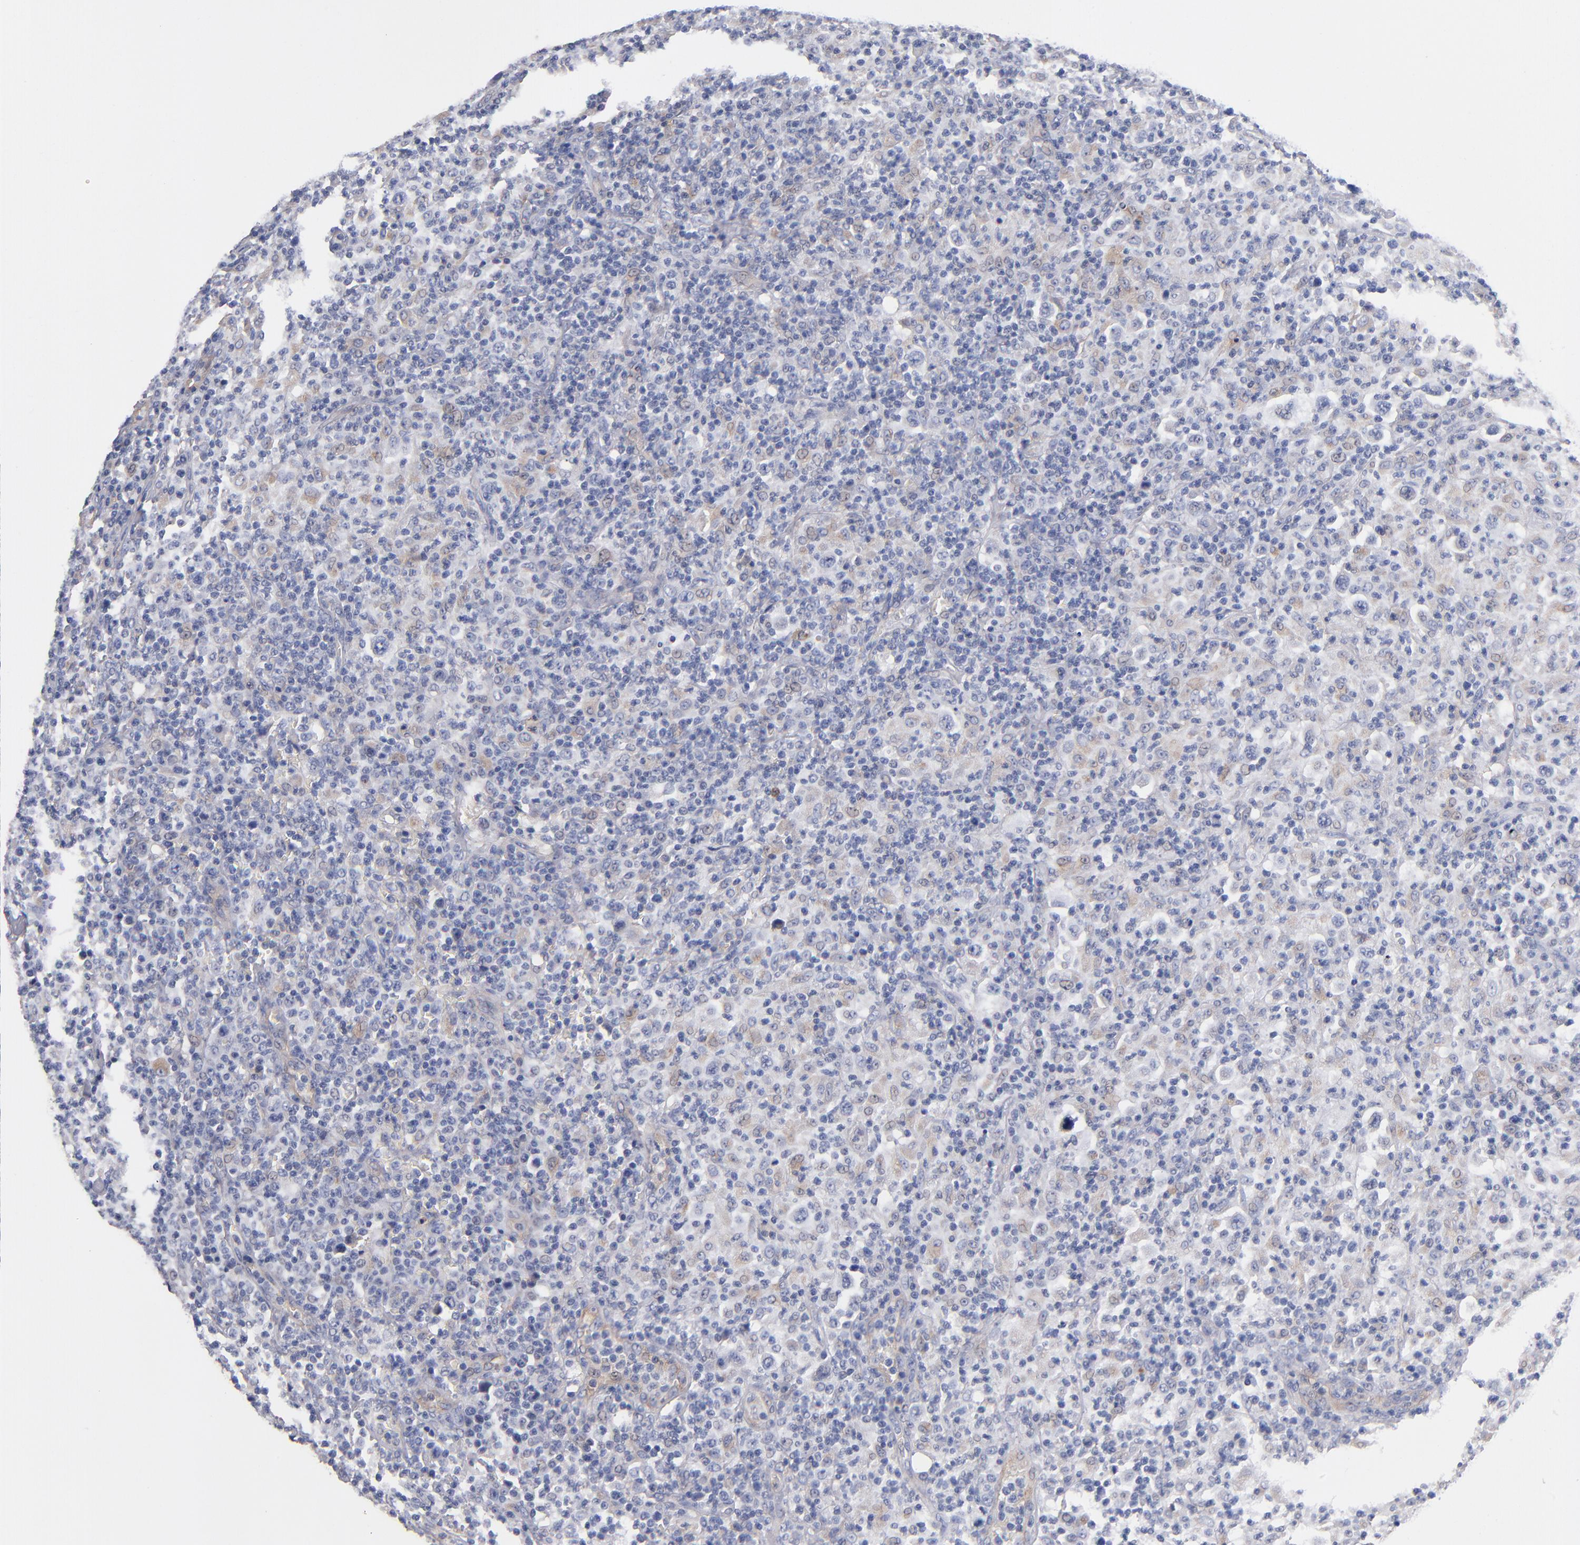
{"staining": {"intensity": "negative", "quantity": "none", "location": "none"}, "tissue": "lymphoma", "cell_type": "Tumor cells", "image_type": "cancer", "snomed": [{"axis": "morphology", "description": "Hodgkin's disease, NOS"}, {"axis": "topography", "description": "Lymph node"}], "caption": "This is an immunohistochemistry image of Hodgkin's disease. There is no expression in tumor cells.", "gene": "PLSCR4", "patient": {"sex": "male", "age": 65}}